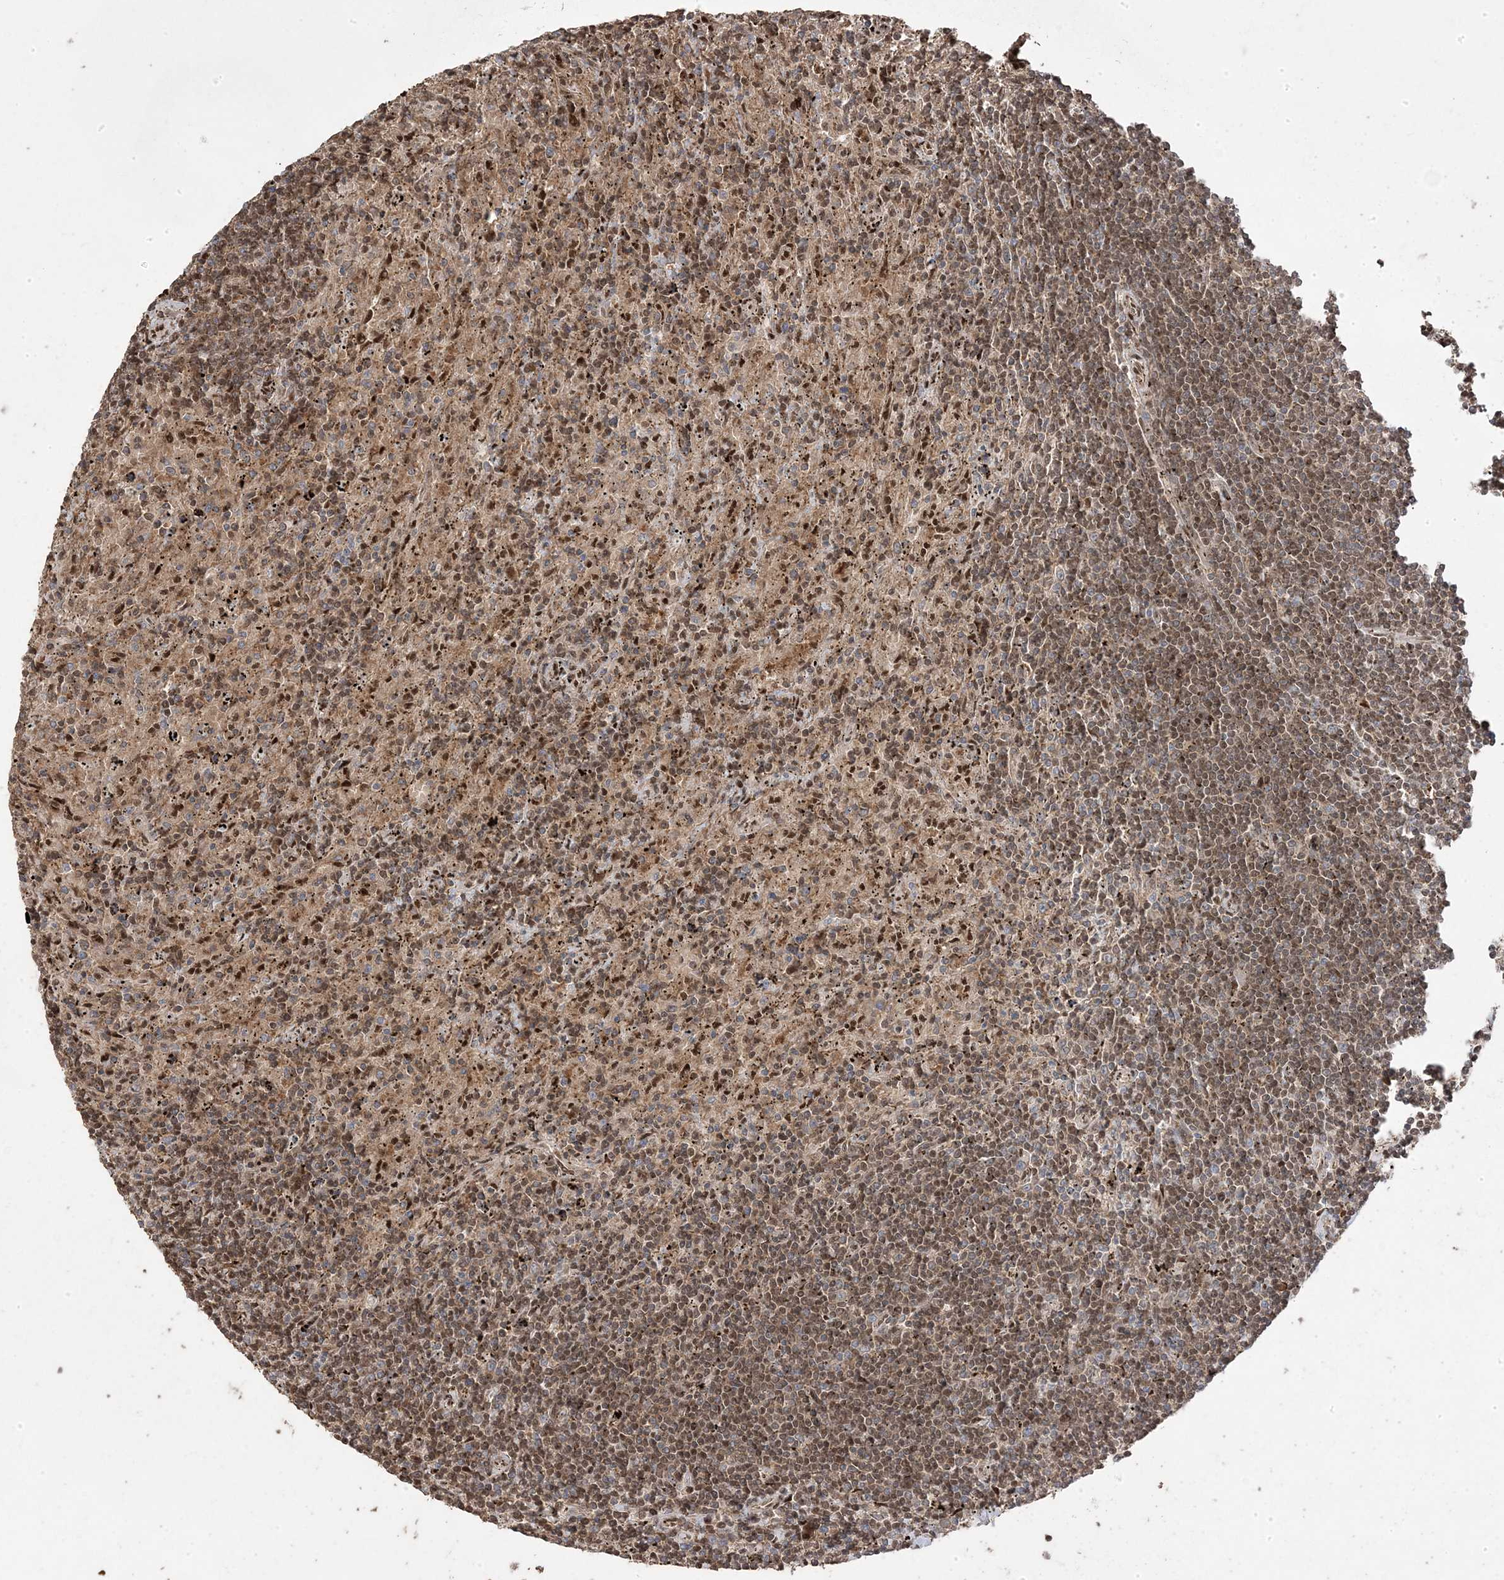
{"staining": {"intensity": "moderate", "quantity": ">75%", "location": "nuclear"}, "tissue": "lymphoma", "cell_type": "Tumor cells", "image_type": "cancer", "snomed": [{"axis": "morphology", "description": "Malignant lymphoma, non-Hodgkin's type, Low grade"}, {"axis": "topography", "description": "Spleen"}], "caption": "Moderate nuclear staining for a protein is seen in about >75% of tumor cells of lymphoma using IHC.", "gene": "PPOX", "patient": {"sex": "male", "age": 76}}